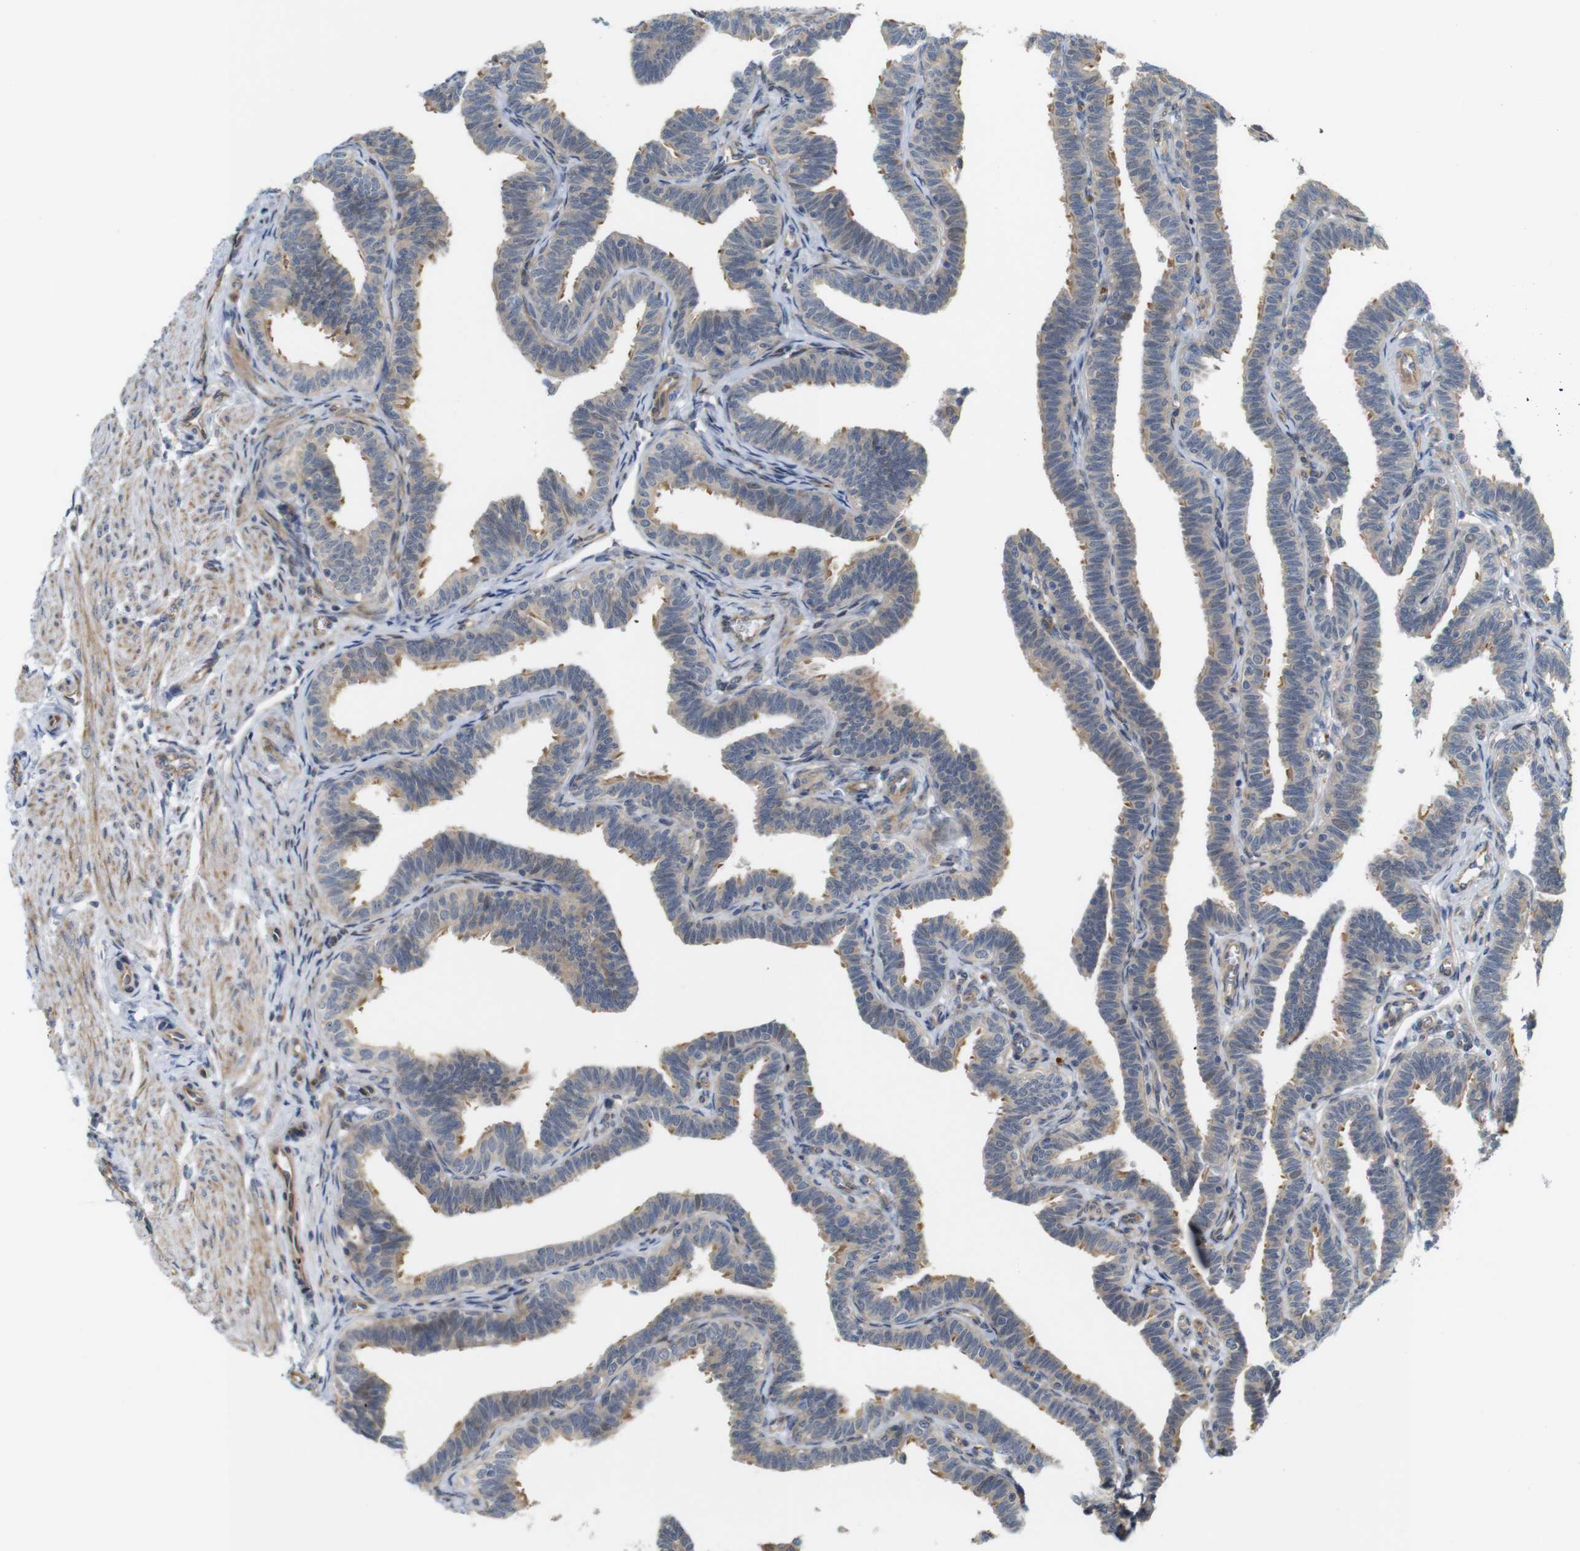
{"staining": {"intensity": "weak", "quantity": "<25%", "location": "cytoplasmic/membranous"}, "tissue": "fallopian tube", "cell_type": "Glandular cells", "image_type": "normal", "snomed": [{"axis": "morphology", "description": "Normal tissue, NOS"}, {"axis": "topography", "description": "Fallopian tube"}, {"axis": "topography", "description": "Ovary"}], "caption": "Glandular cells are negative for protein expression in benign human fallopian tube. Nuclei are stained in blue.", "gene": "RPTOR", "patient": {"sex": "female", "age": 23}}